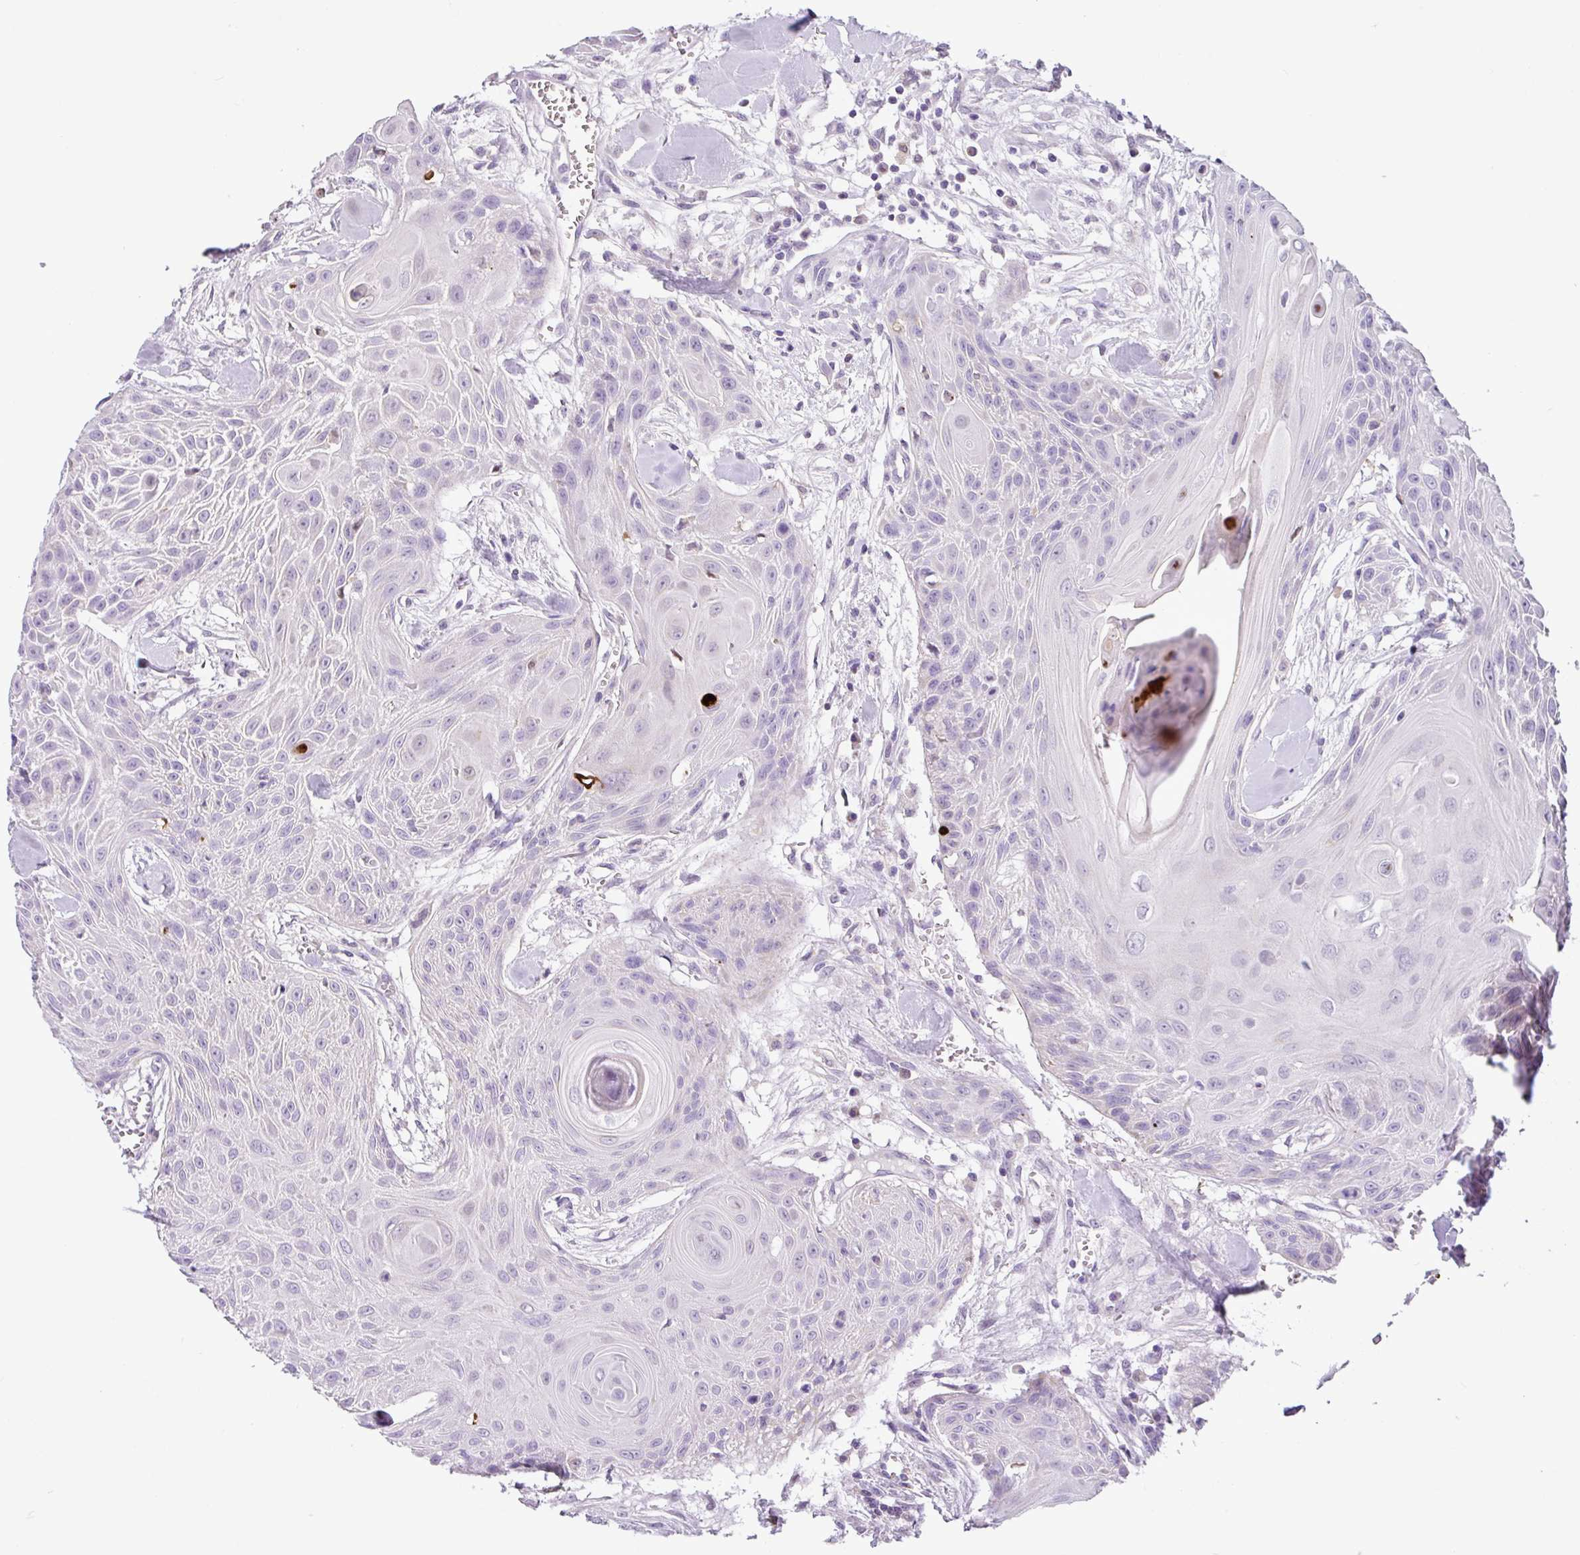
{"staining": {"intensity": "negative", "quantity": "none", "location": "none"}, "tissue": "head and neck cancer", "cell_type": "Tumor cells", "image_type": "cancer", "snomed": [{"axis": "morphology", "description": "Squamous cell carcinoma, NOS"}, {"axis": "topography", "description": "Lymph node"}, {"axis": "topography", "description": "Salivary gland"}, {"axis": "topography", "description": "Head-Neck"}], "caption": "Tumor cells show no significant protein expression in squamous cell carcinoma (head and neck). (Stains: DAB immunohistochemistry with hematoxylin counter stain, Microscopy: brightfield microscopy at high magnification).", "gene": "HMCN2", "patient": {"sex": "female", "age": 74}}